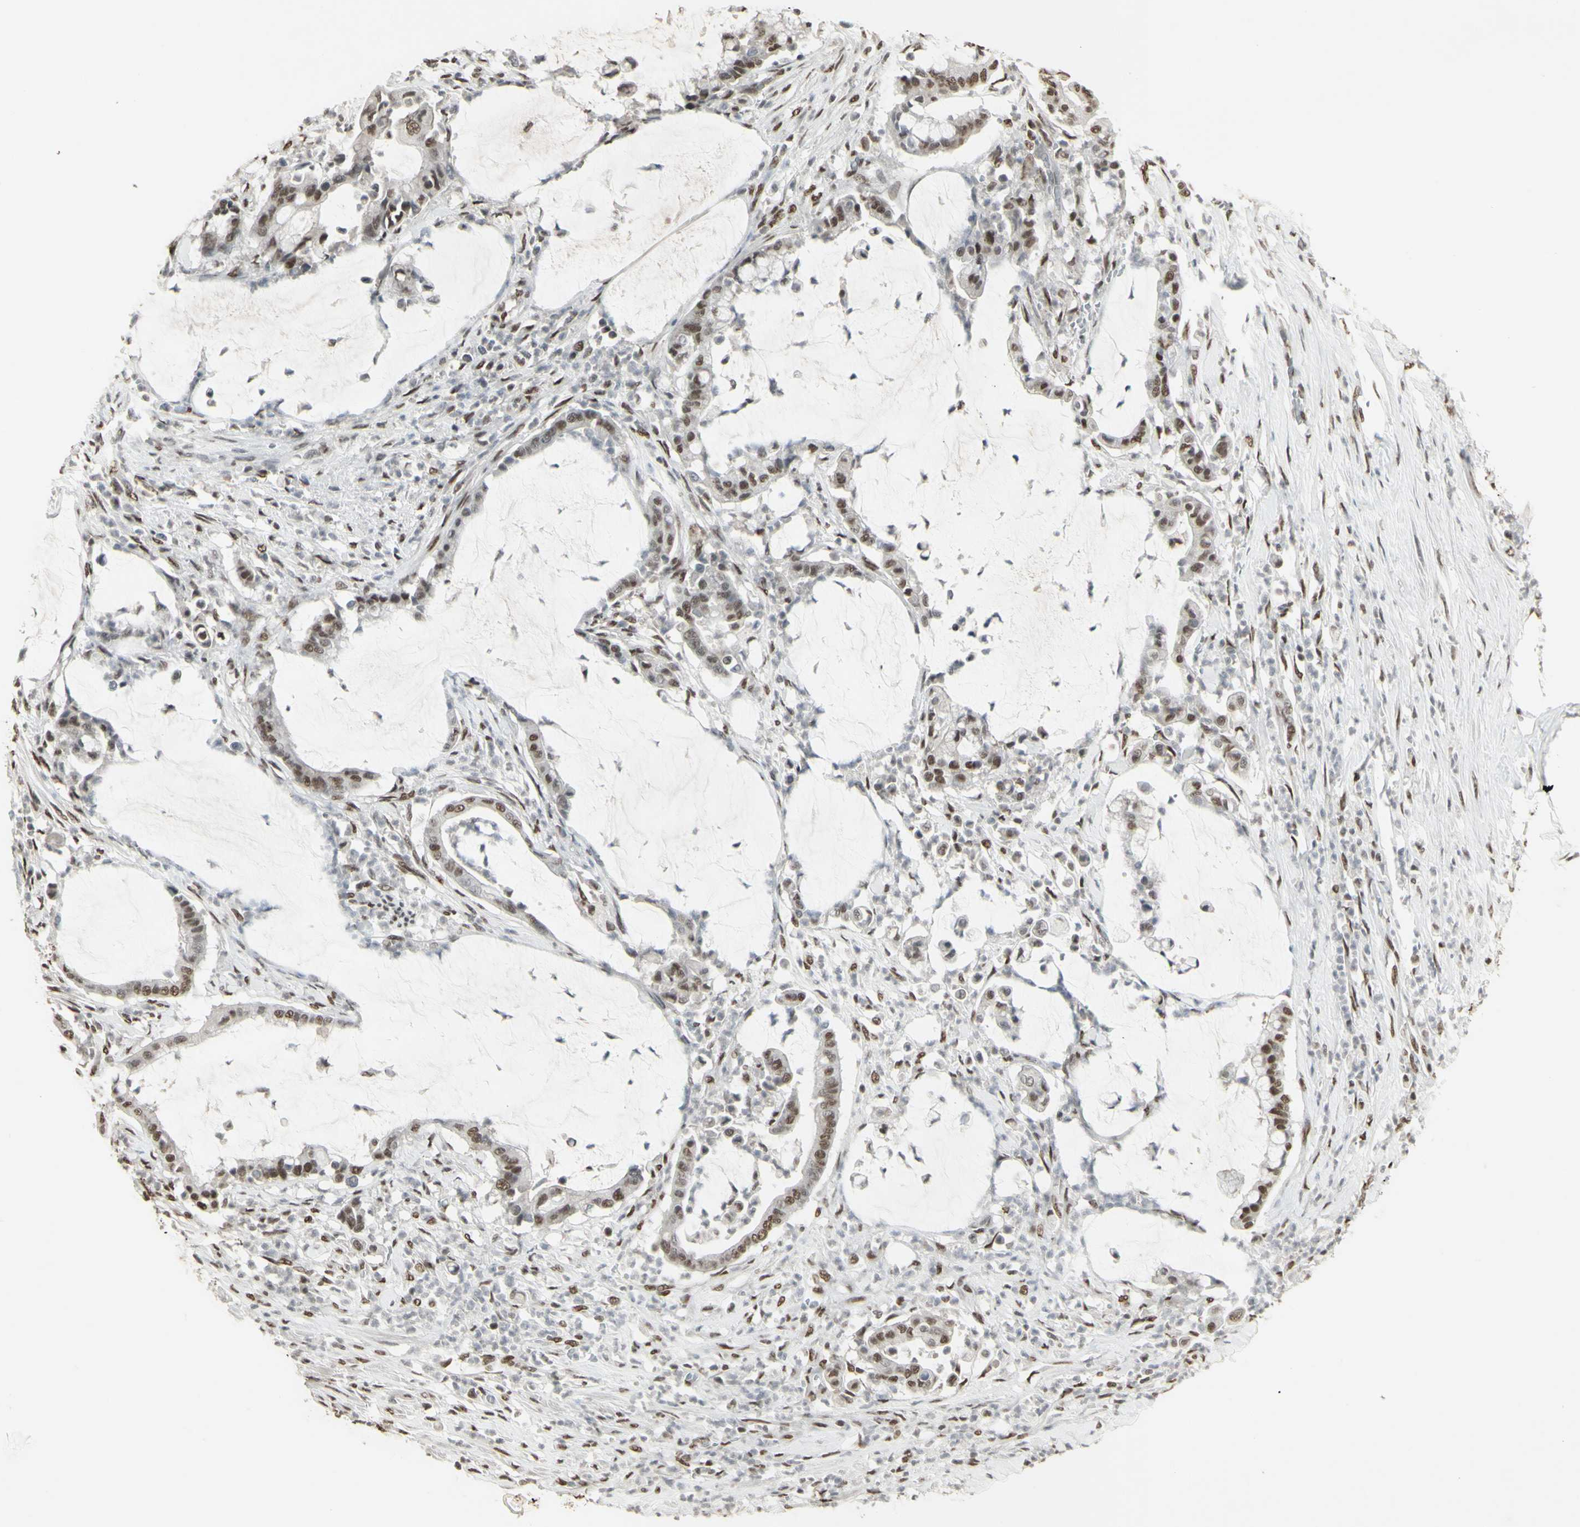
{"staining": {"intensity": "moderate", "quantity": ">75%", "location": "nuclear"}, "tissue": "pancreatic cancer", "cell_type": "Tumor cells", "image_type": "cancer", "snomed": [{"axis": "morphology", "description": "Adenocarcinoma, NOS"}, {"axis": "topography", "description": "Pancreas"}], "caption": "A photomicrograph showing moderate nuclear staining in about >75% of tumor cells in pancreatic cancer (adenocarcinoma), as visualized by brown immunohistochemical staining.", "gene": "TRIM28", "patient": {"sex": "male", "age": 41}}